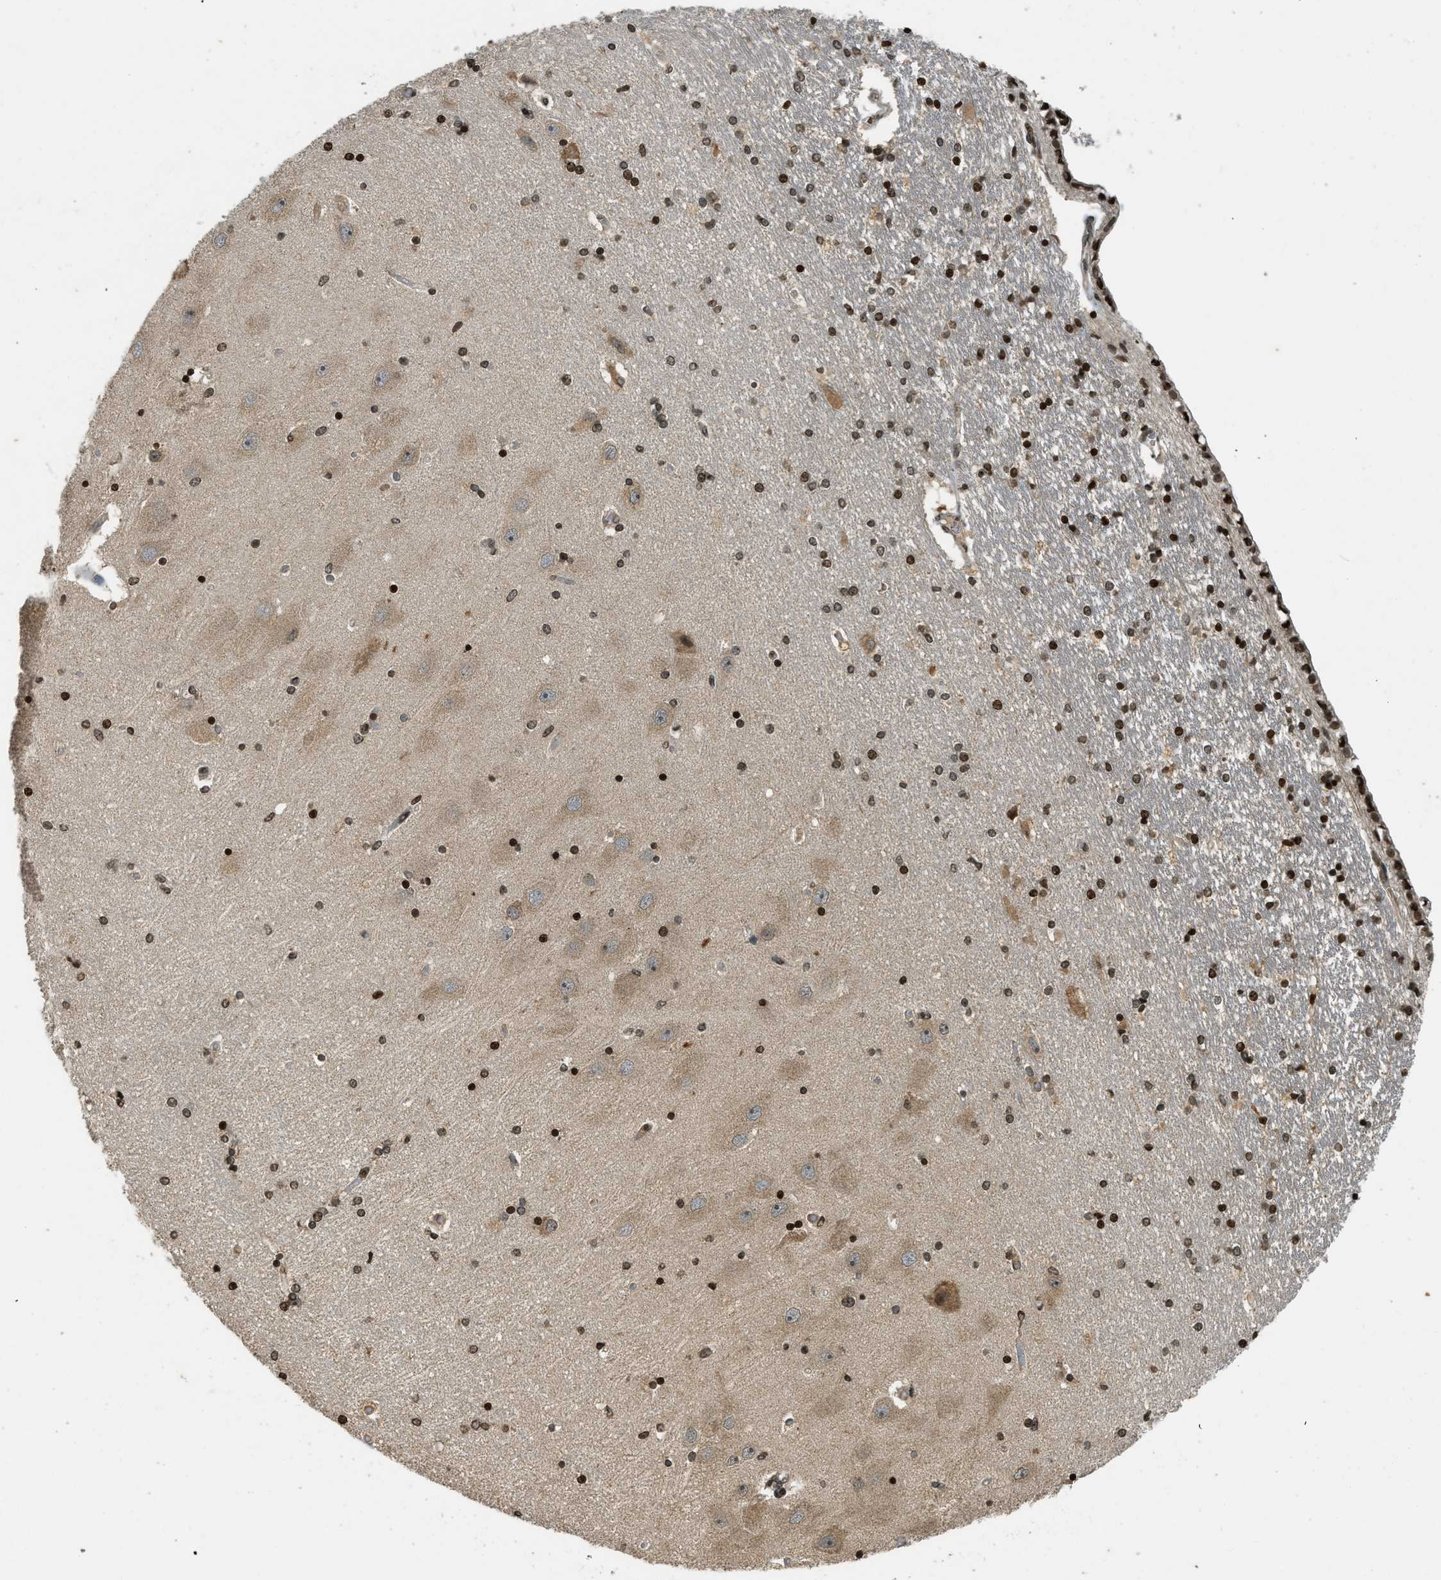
{"staining": {"intensity": "strong", "quantity": ">75%", "location": "nuclear"}, "tissue": "hippocampus", "cell_type": "Glial cells", "image_type": "normal", "snomed": [{"axis": "morphology", "description": "Normal tissue, NOS"}, {"axis": "topography", "description": "Hippocampus"}], "caption": "Immunohistochemical staining of unremarkable hippocampus displays >75% levels of strong nuclear protein expression in about >75% of glial cells. (DAB (3,3'-diaminobenzidine) = brown stain, brightfield microscopy at high magnification).", "gene": "SIAH1", "patient": {"sex": "female", "age": 54}}